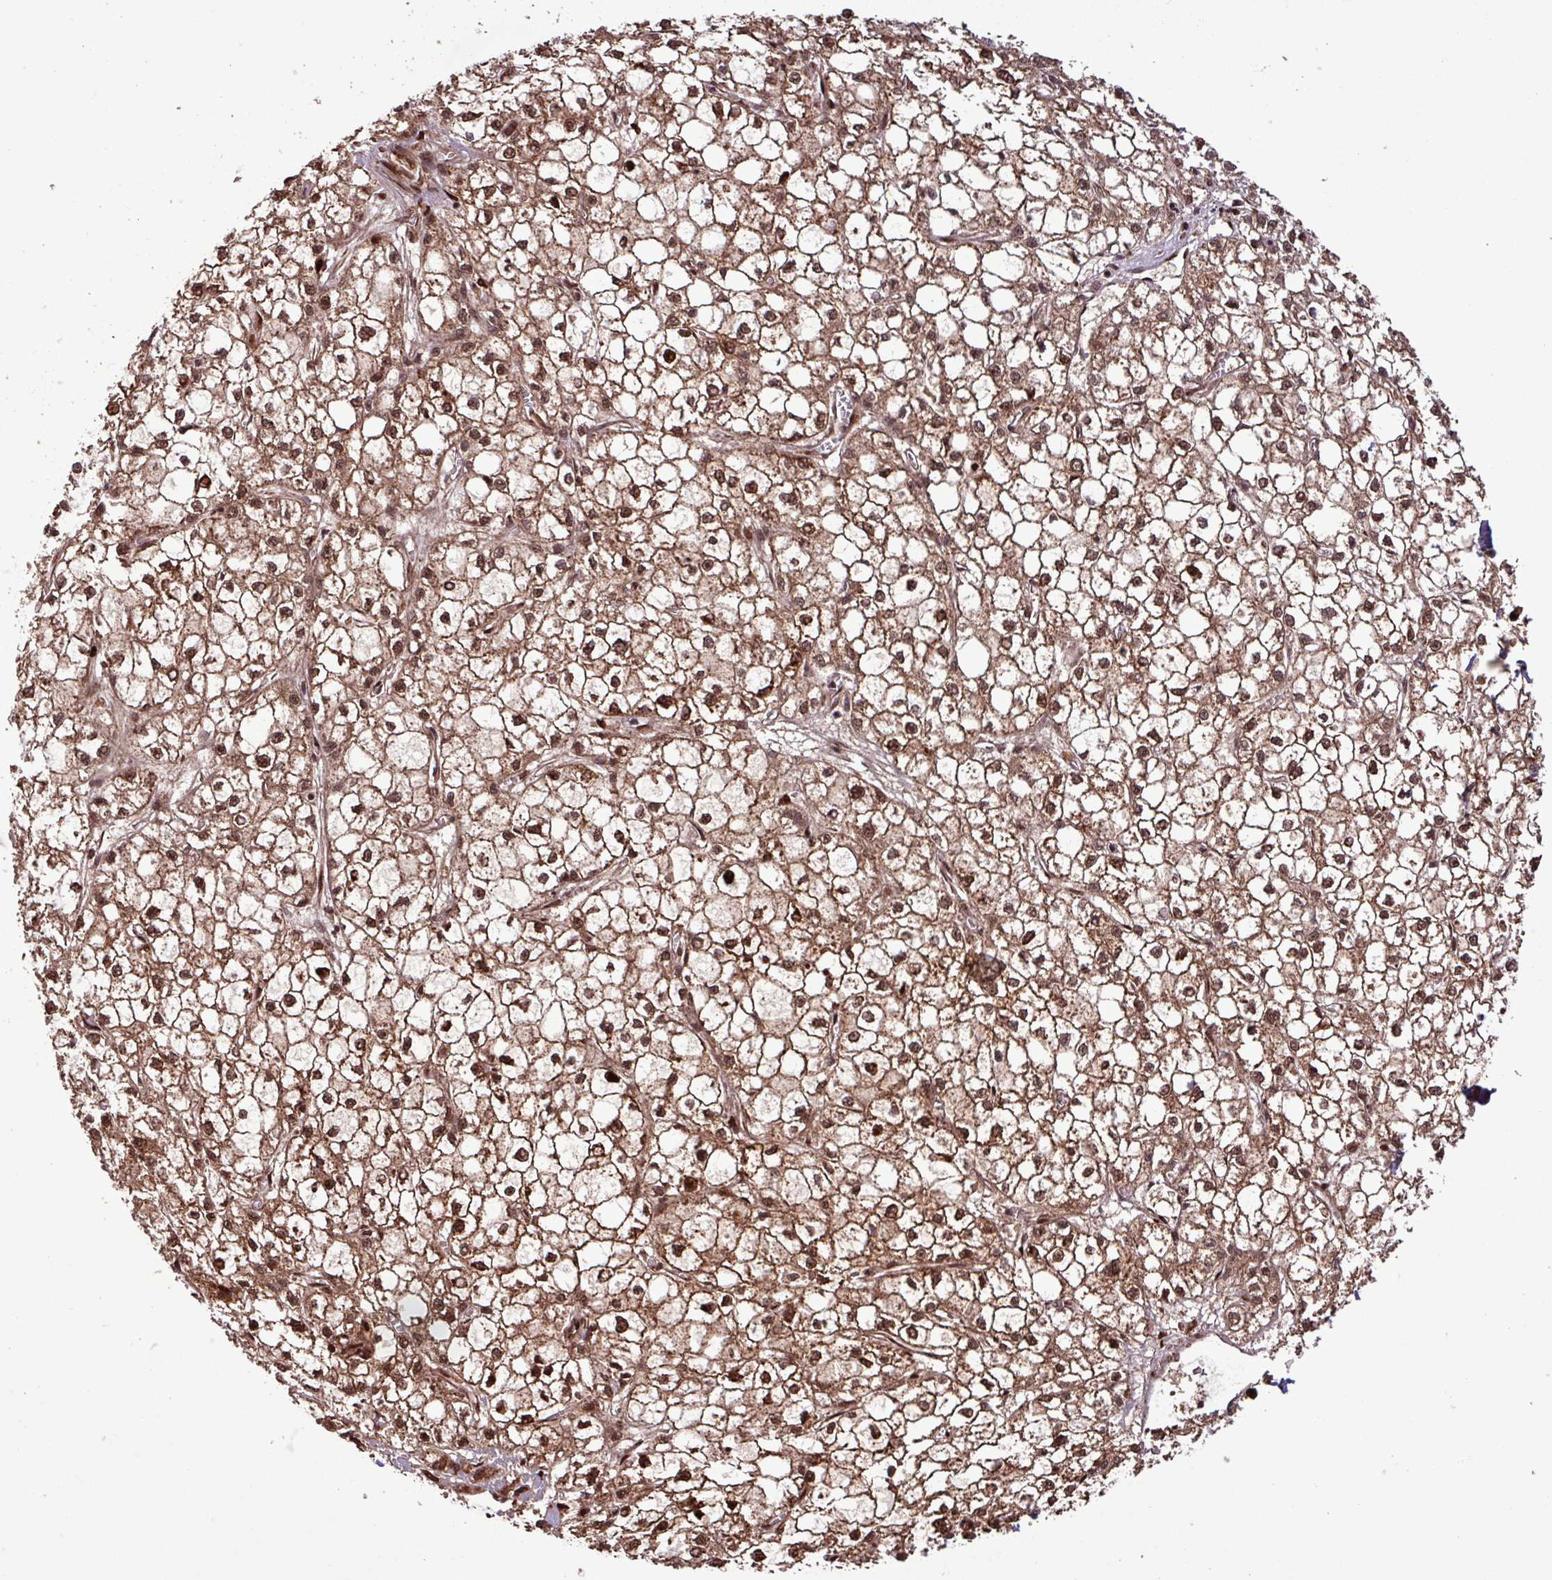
{"staining": {"intensity": "strong", "quantity": ">75%", "location": "nuclear"}, "tissue": "liver cancer", "cell_type": "Tumor cells", "image_type": "cancer", "snomed": [{"axis": "morphology", "description": "Carcinoma, Hepatocellular, NOS"}, {"axis": "topography", "description": "Liver"}], "caption": "Protein staining demonstrates strong nuclear expression in approximately >75% of tumor cells in liver cancer (hepatocellular carcinoma).", "gene": "SLC22A24", "patient": {"sex": "female", "age": 43}}